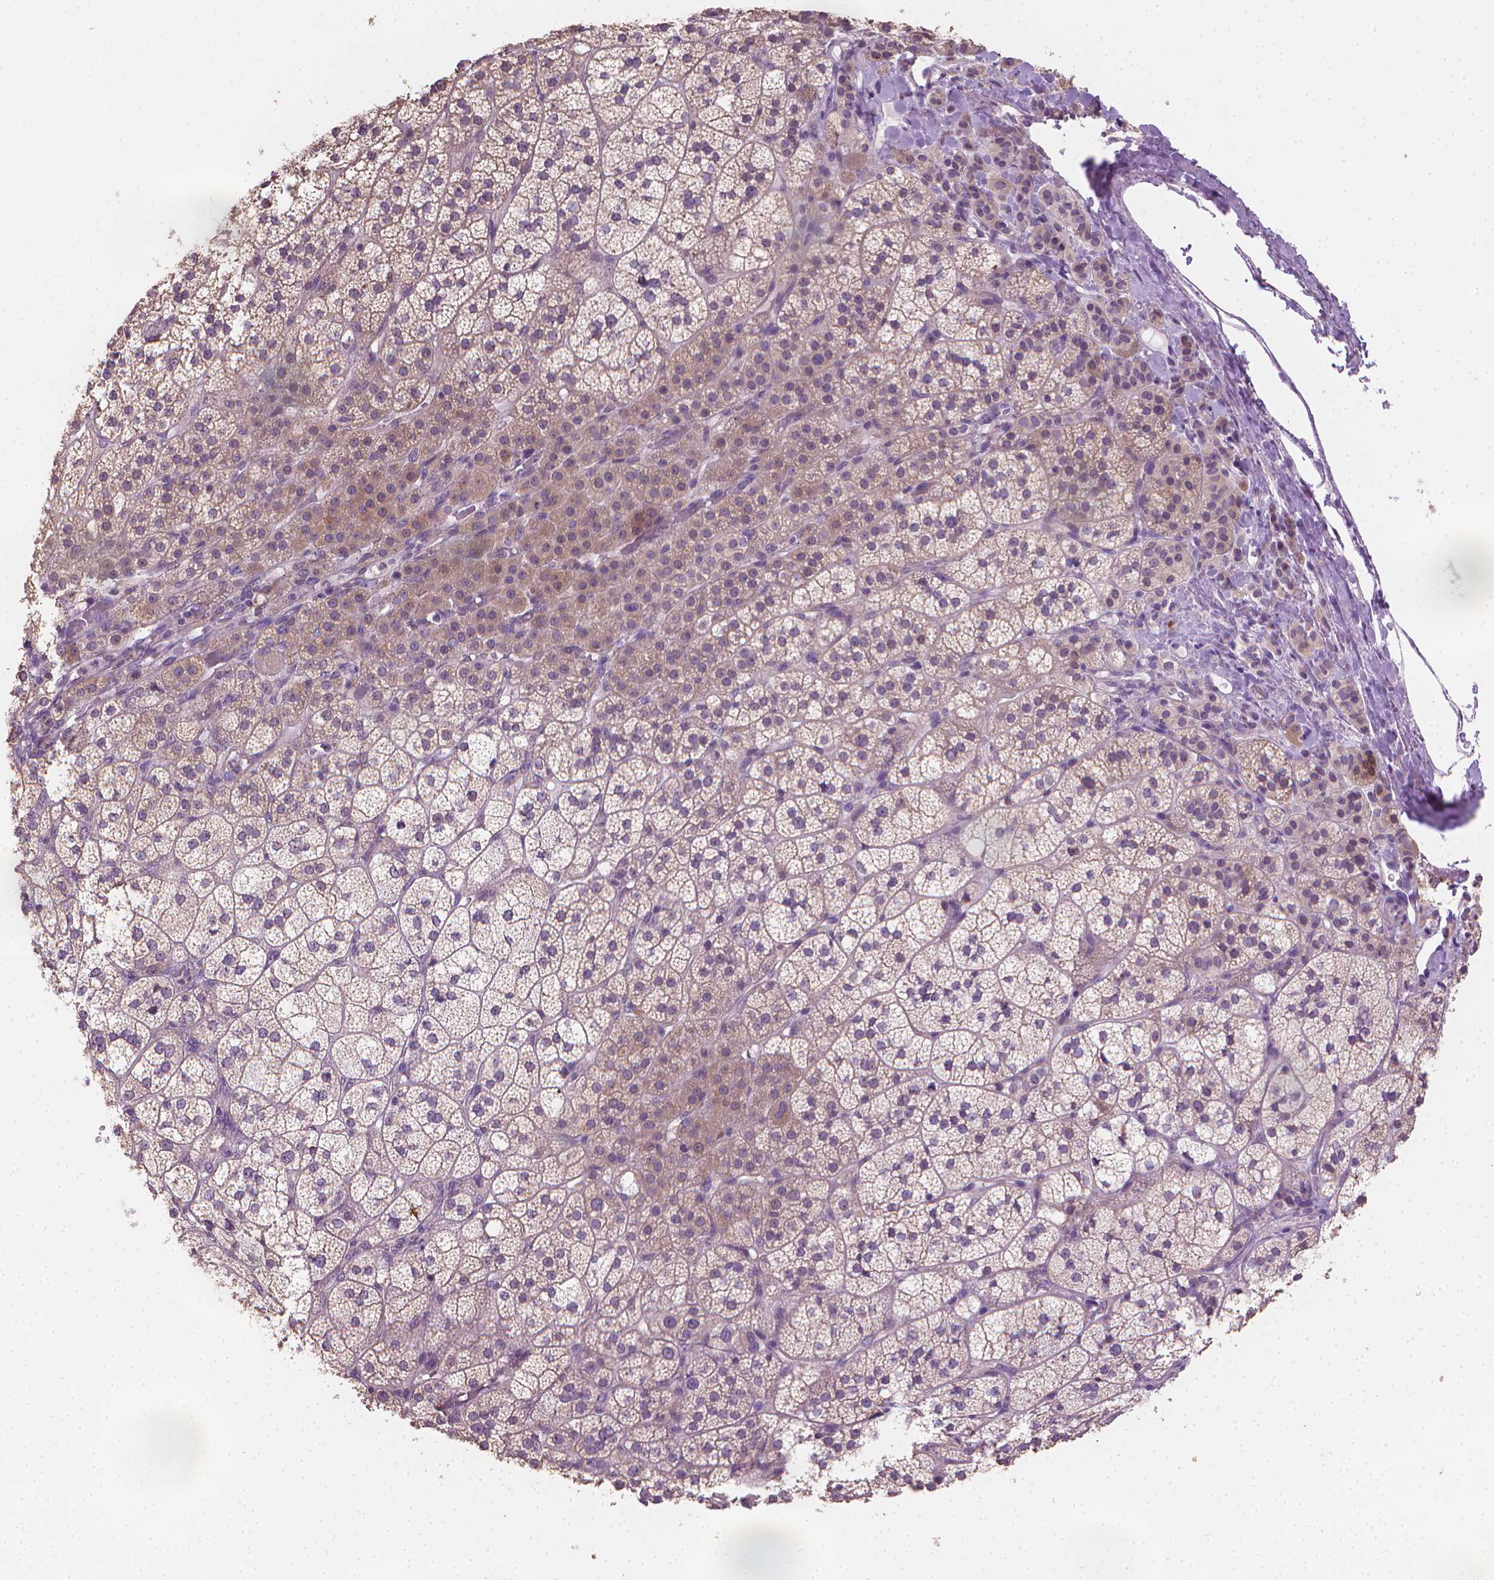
{"staining": {"intensity": "moderate", "quantity": "25%-75%", "location": "cytoplasmic/membranous"}, "tissue": "adrenal gland", "cell_type": "Glandular cells", "image_type": "normal", "snomed": [{"axis": "morphology", "description": "Normal tissue, NOS"}, {"axis": "topography", "description": "Adrenal gland"}], "caption": "Approximately 25%-75% of glandular cells in benign adrenal gland show moderate cytoplasmic/membranous protein positivity as visualized by brown immunohistochemical staining.", "gene": "CATIP", "patient": {"sex": "female", "age": 60}}